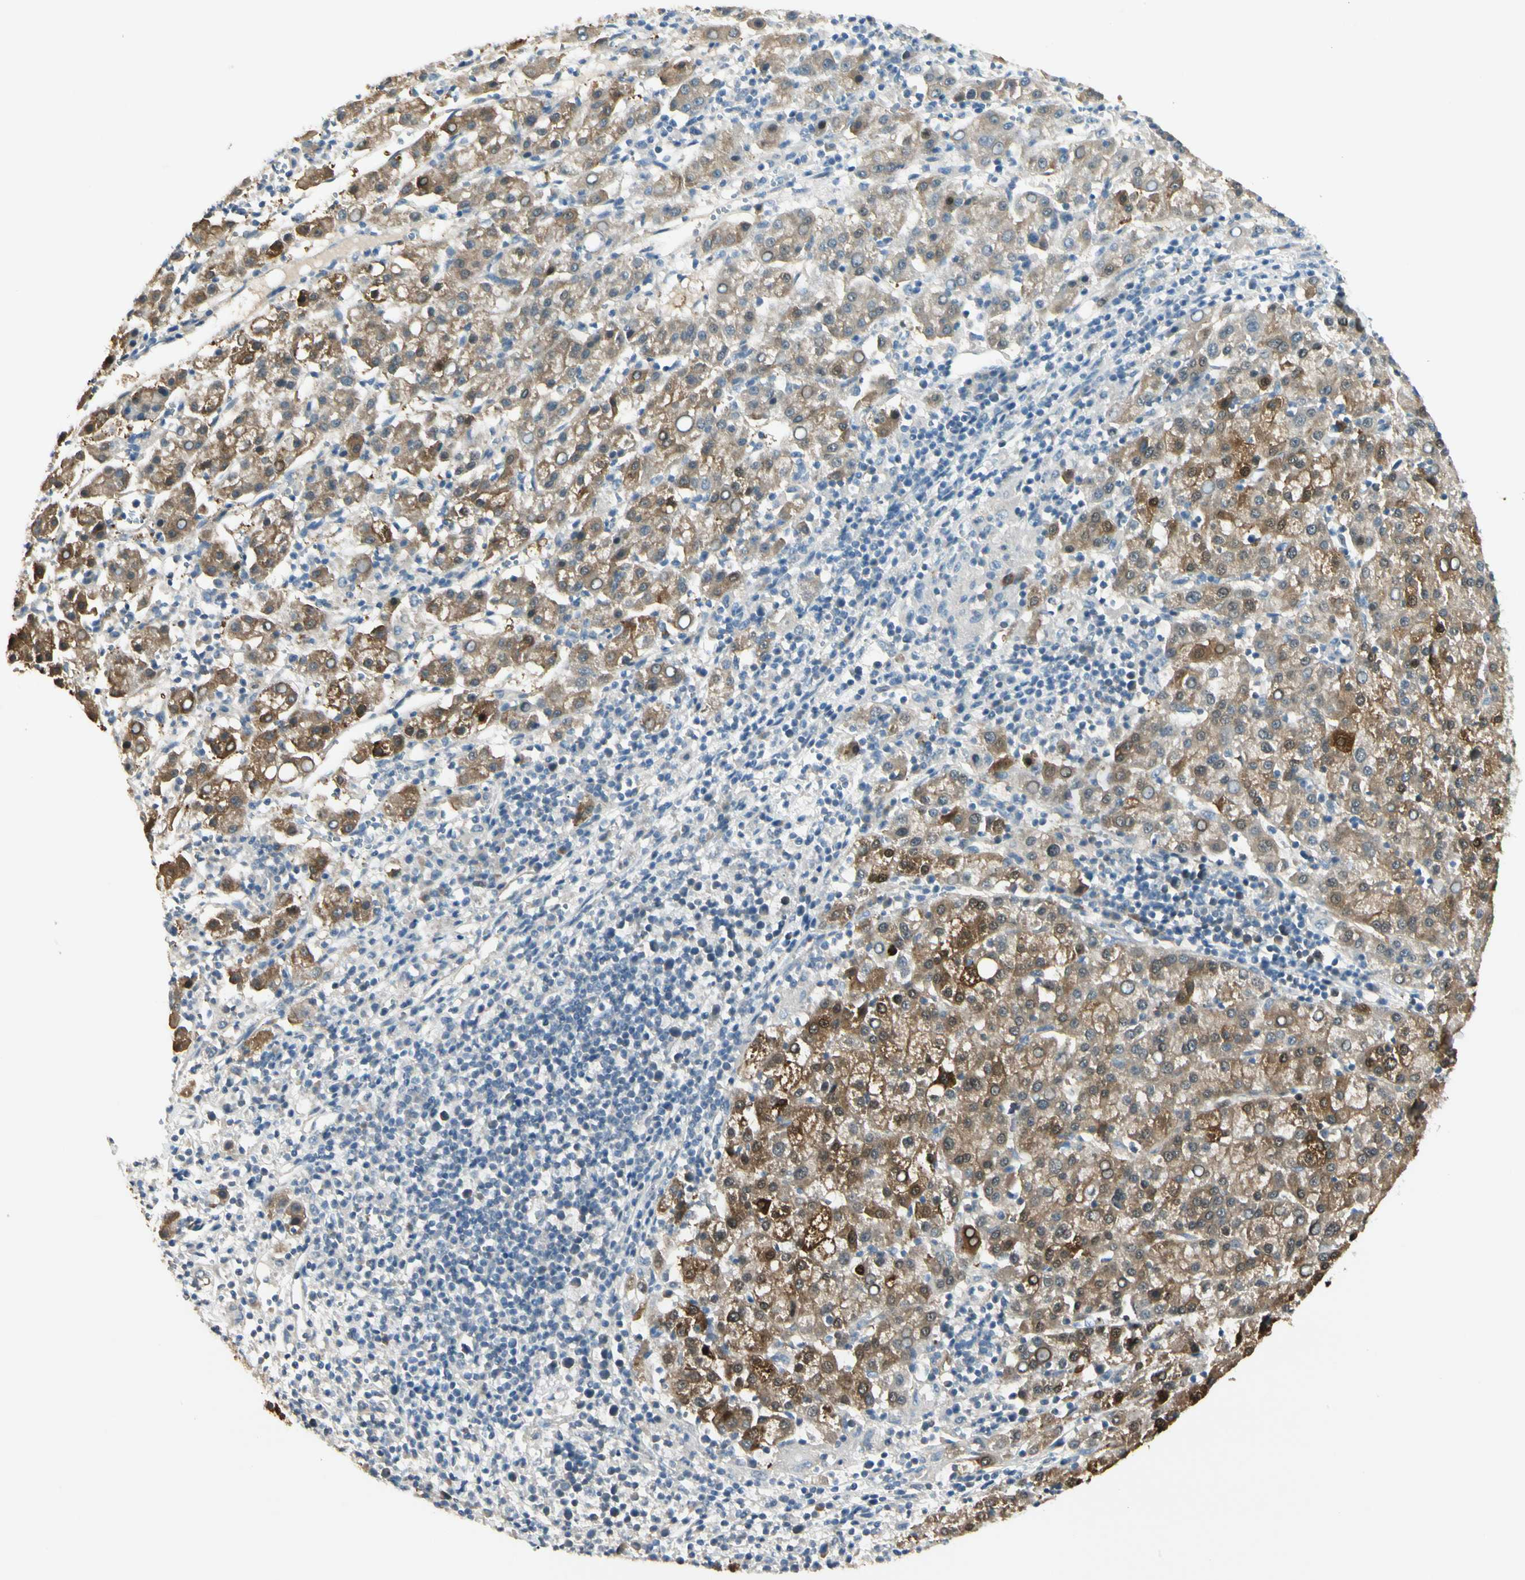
{"staining": {"intensity": "moderate", "quantity": ">75%", "location": "cytoplasmic/membranous,nuclear"}, "tissue": "liver cancer", "cell_type": "Tumor cells", "image_type": "cancer", "snomed": [{"axis": "morphology", "description": "Carcinoma, Hepatocellular, NOS"}, {"axis": "topography", "description": "Liver"}], "caption": "DAB (3,3'-diaminobenzidine) immunohistochemical staining of human liver cancer displays moderate cytoplasmic/membranous and nuclear protein positivity in approximately >75% of tumor cells.", "gene": "P3H2", "patient": {"sex": "female", "age": 58}}